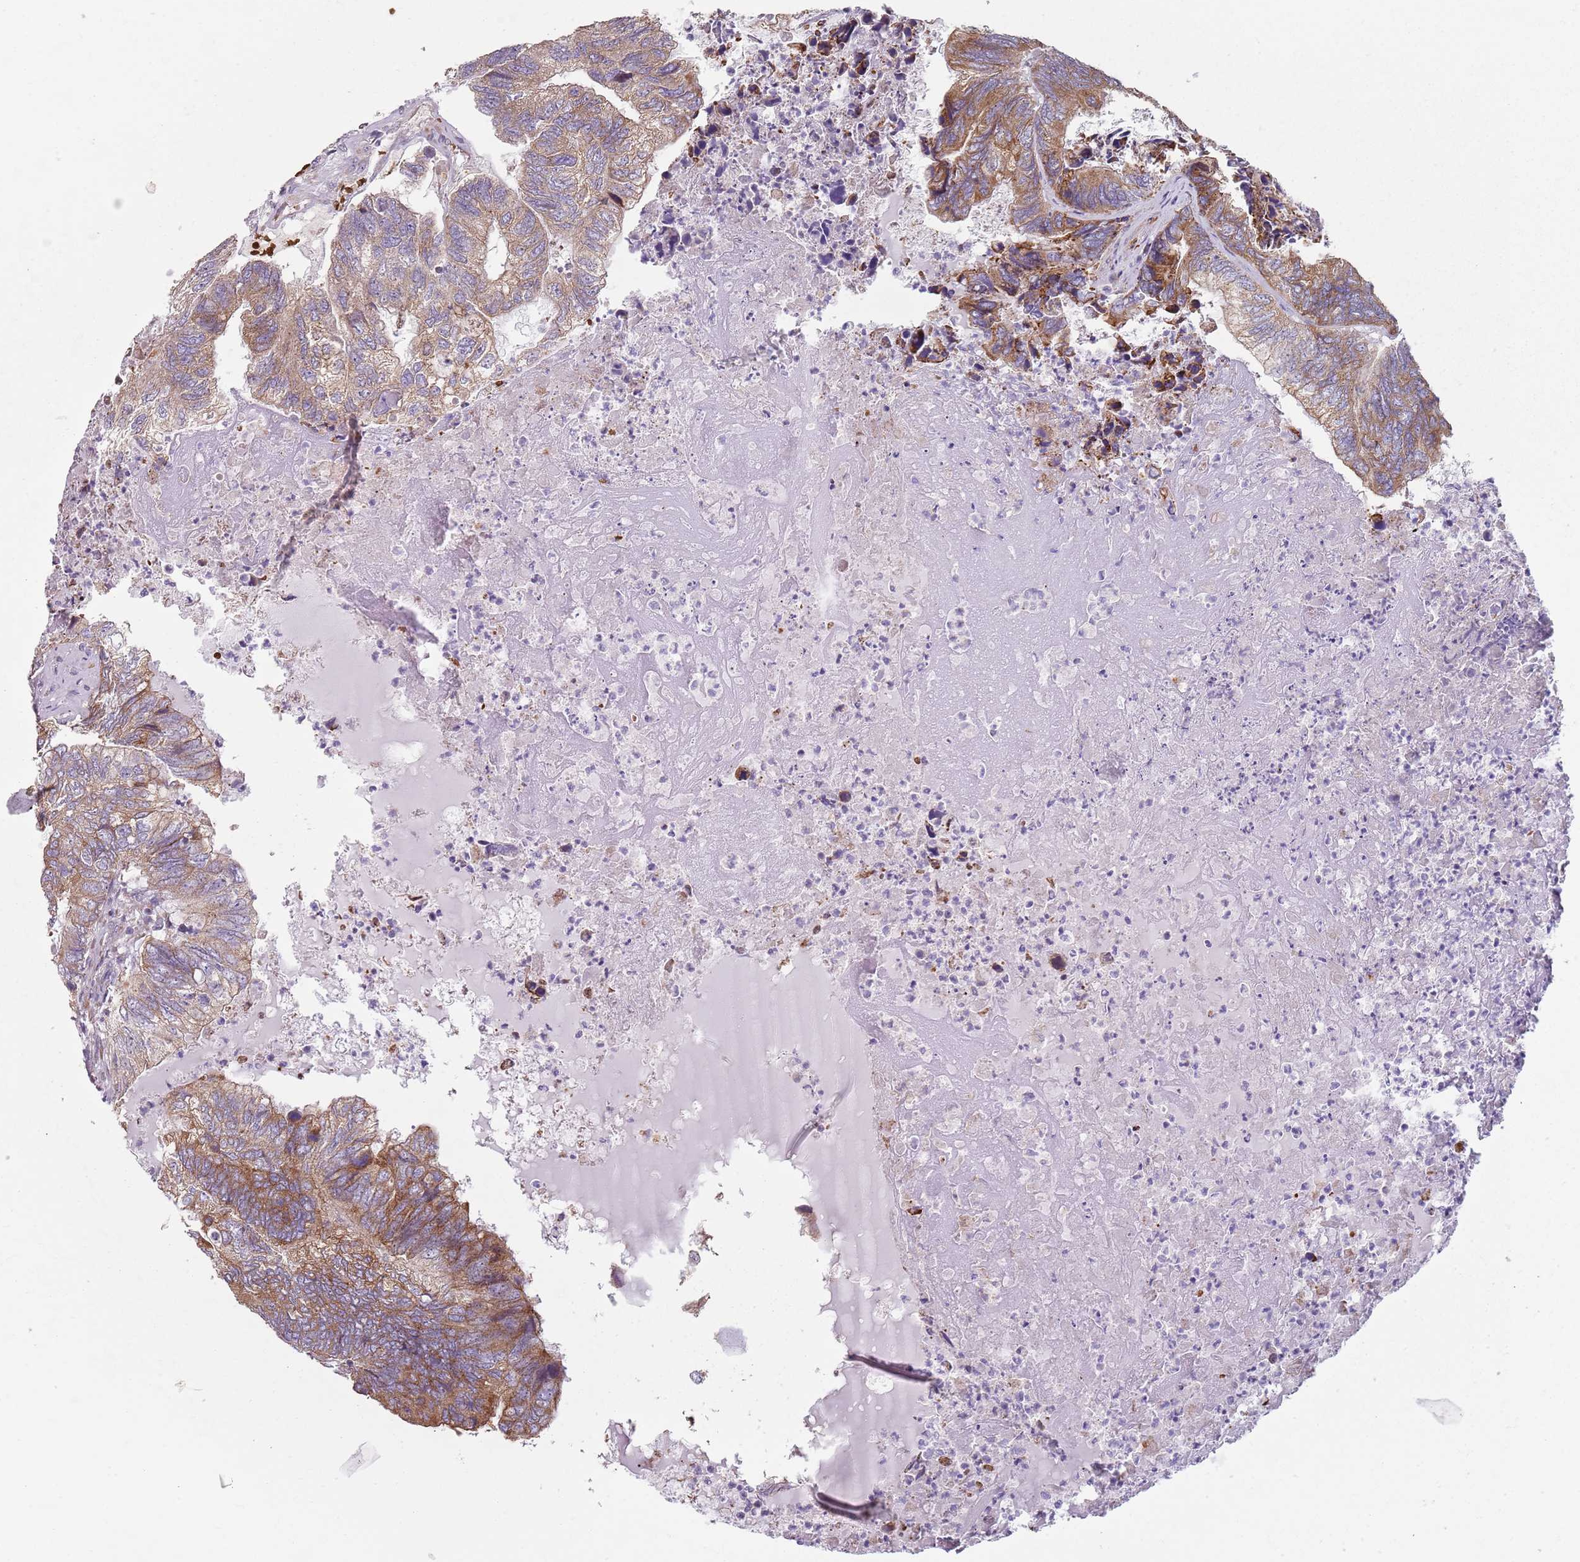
{"staining": {"intensity": "moderate", "quantity": ">75%", "location": "cytoplasmic/membranous"}, "tissue": "colorectal cancer", "cell_type": "Tumor cells", "image_type": "cancer", "snomed": [{"axis": "morphology", "description": "Adenocarcinoma, NOS"}, {"axis": "topography", "description": "Colon"}], "caption": "This micrograph reveals immunohistochemistry staining of adenocarcinoma (colorectal), with medium moderate cytoplasmic/membranous expression in about >75% of tumor cells.", "gene": "SPATA2", "patient": {"sex": "female", "age": 67}}